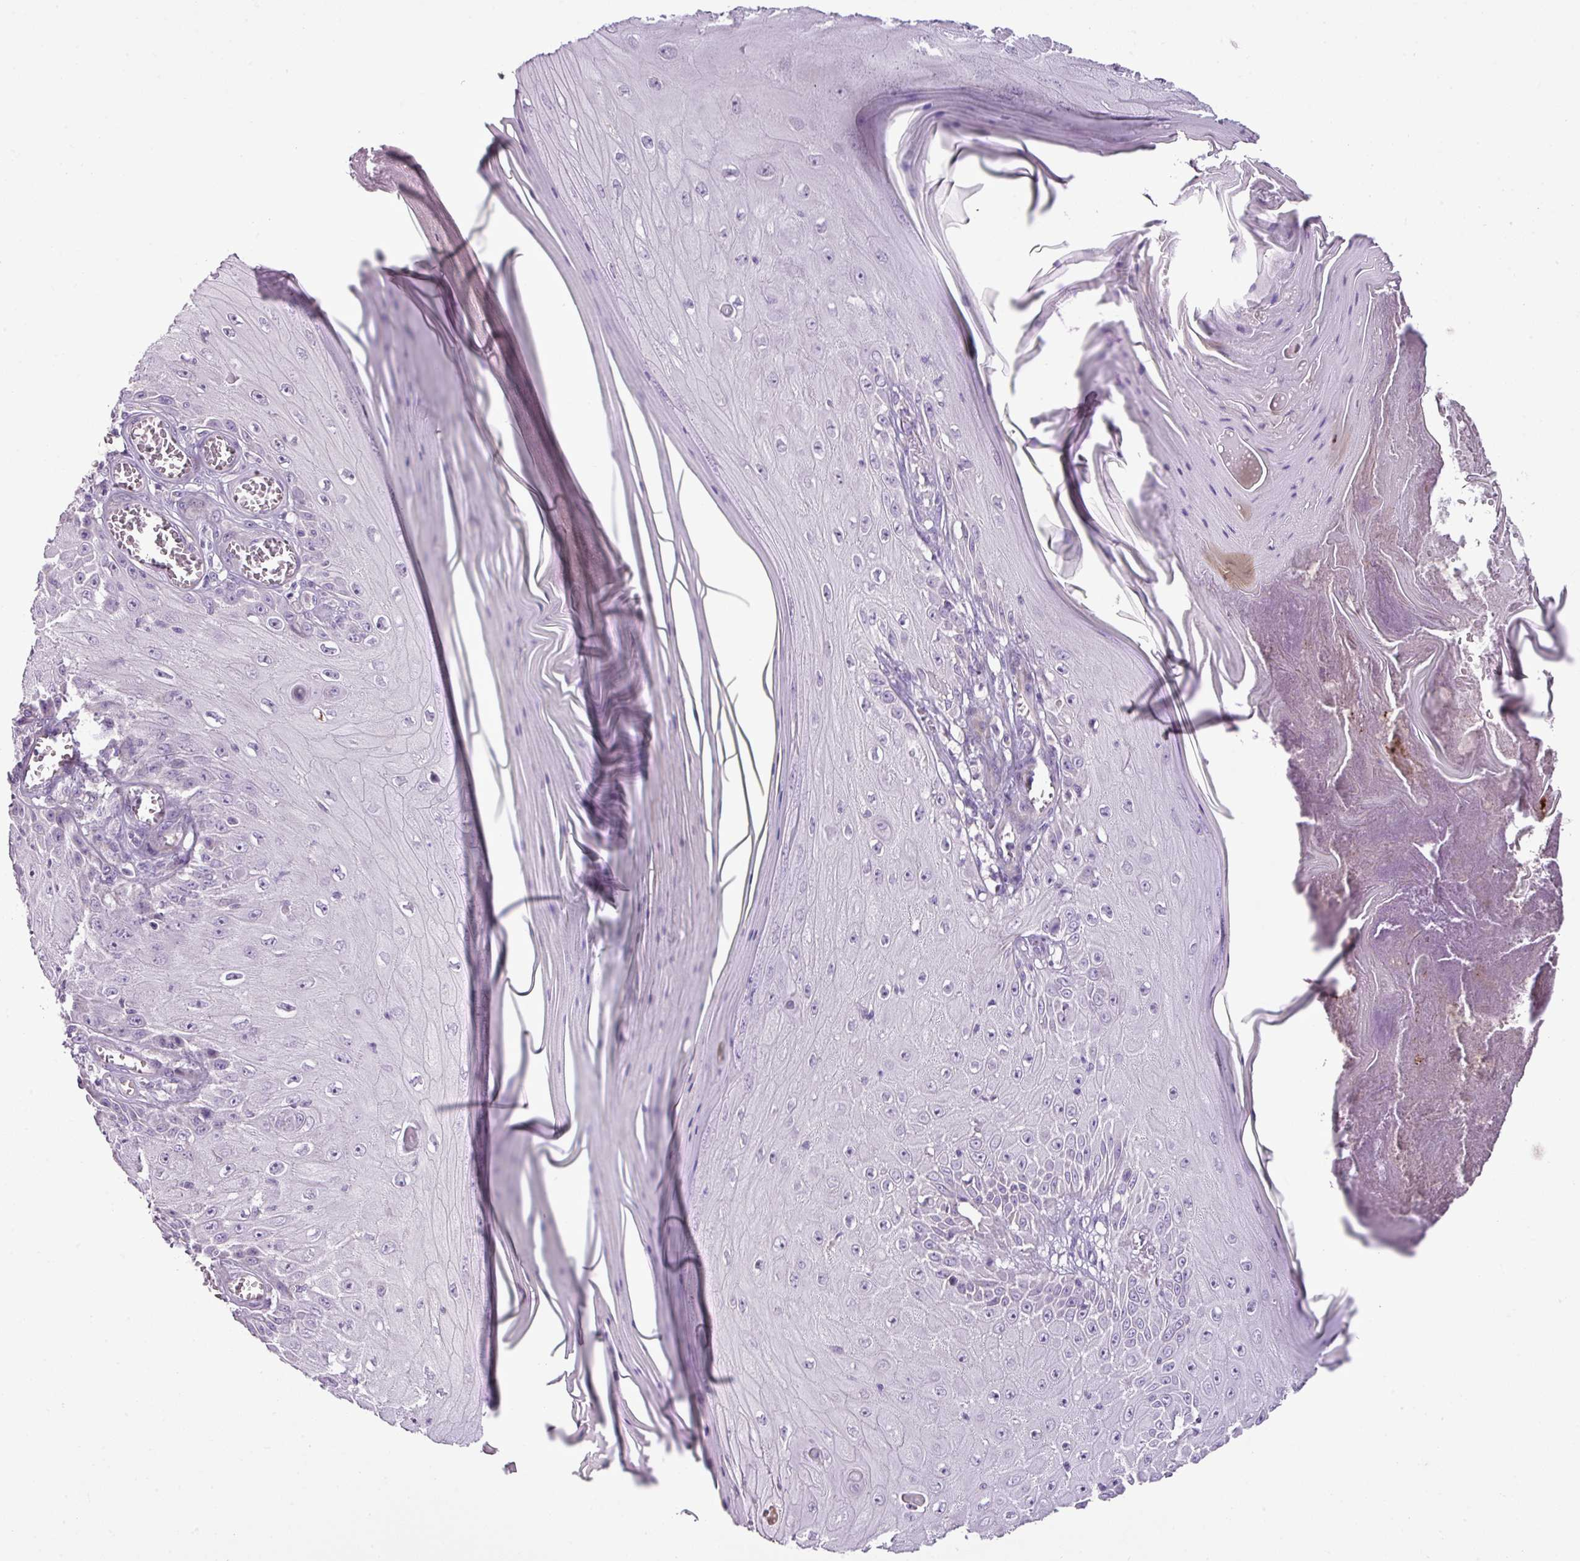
{"staining": {"intensity": "negative", "quantity": "none", "location": "none"}, "tissue": "skin cancer", "cell_type": "Tumor cells", "image_type": "cancer", "snomed": [{"axis": "morphology", "description": "Squamous cell carcinoma, NOS"}, {"axis": "topography", "description": "Skin"}], "caption": "Immunohistochemistry of squamous cell carcinoma (skin) exhibits no positivity in tumor cells.", "gene": "DNAJB13", "patient": {"sex": "female", "age": 73}}